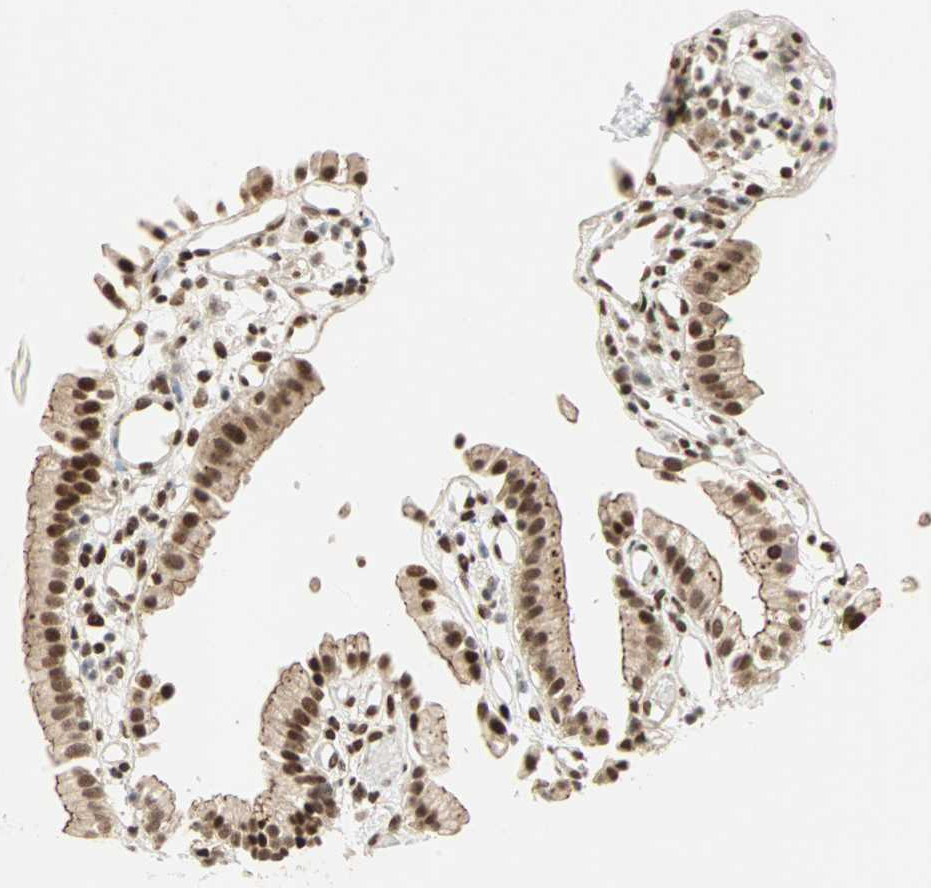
{"staining": {"intensity": "strong", "quantity": ">75%", "location": "nuclear"}, "tissue": "gallbladder", "cell_type": "Glandular cells", "image_type": "normal", "snomed": [{"axis": "morphology", "description": "Normal tissue, NOS"}, {"axis": "topography", "description": "Gallbladder"}], "caption": "Strong nuclear positivity for a protein is seen in approximately >75% of glandular cells of normal gallbladder using immunohistochemistry.", "gene": "BLM", "patient": {"sex": "male", "age": 65}}